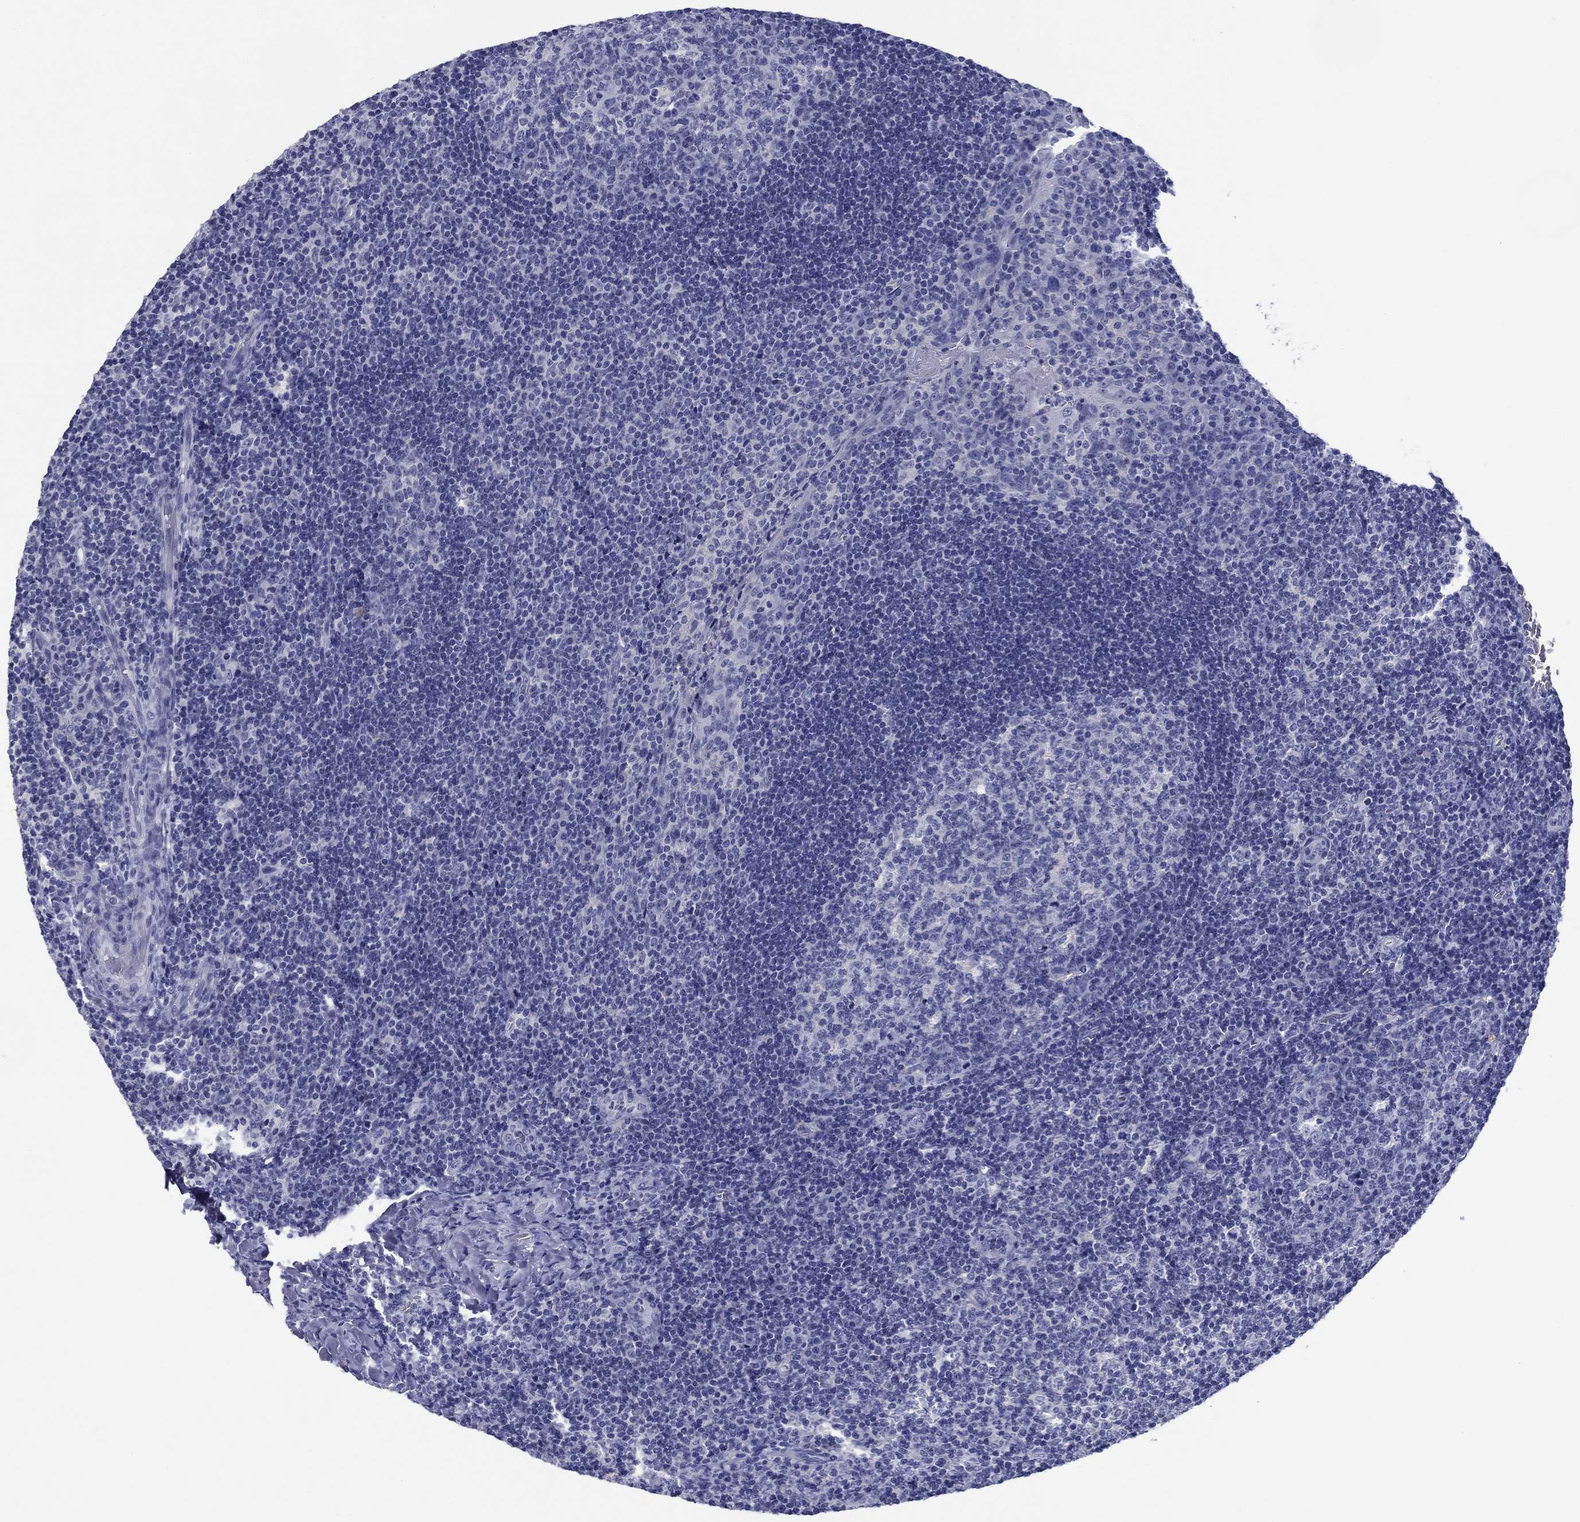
{"staining": {"intensity": "negative", "quantity": "none", "location": "none"}, "tissue": "tonsil", "cell_type": "Germinal center cells", "image_type": "normal", "snomed": [{"axis": "morphology", "description": "Normal tissue, NOS"}, {"axis": "topography", "description": "Tonsil"}], "caption": "IHC photomicrograph of benign tonsil stained for a protein (brown), which reveals no expression in germinal center cells. (Immunohistochemistry, brightfield microscopy, high magnification).", "gene": "TCFL5", "patient": {"sex": "male", "age": 17}}